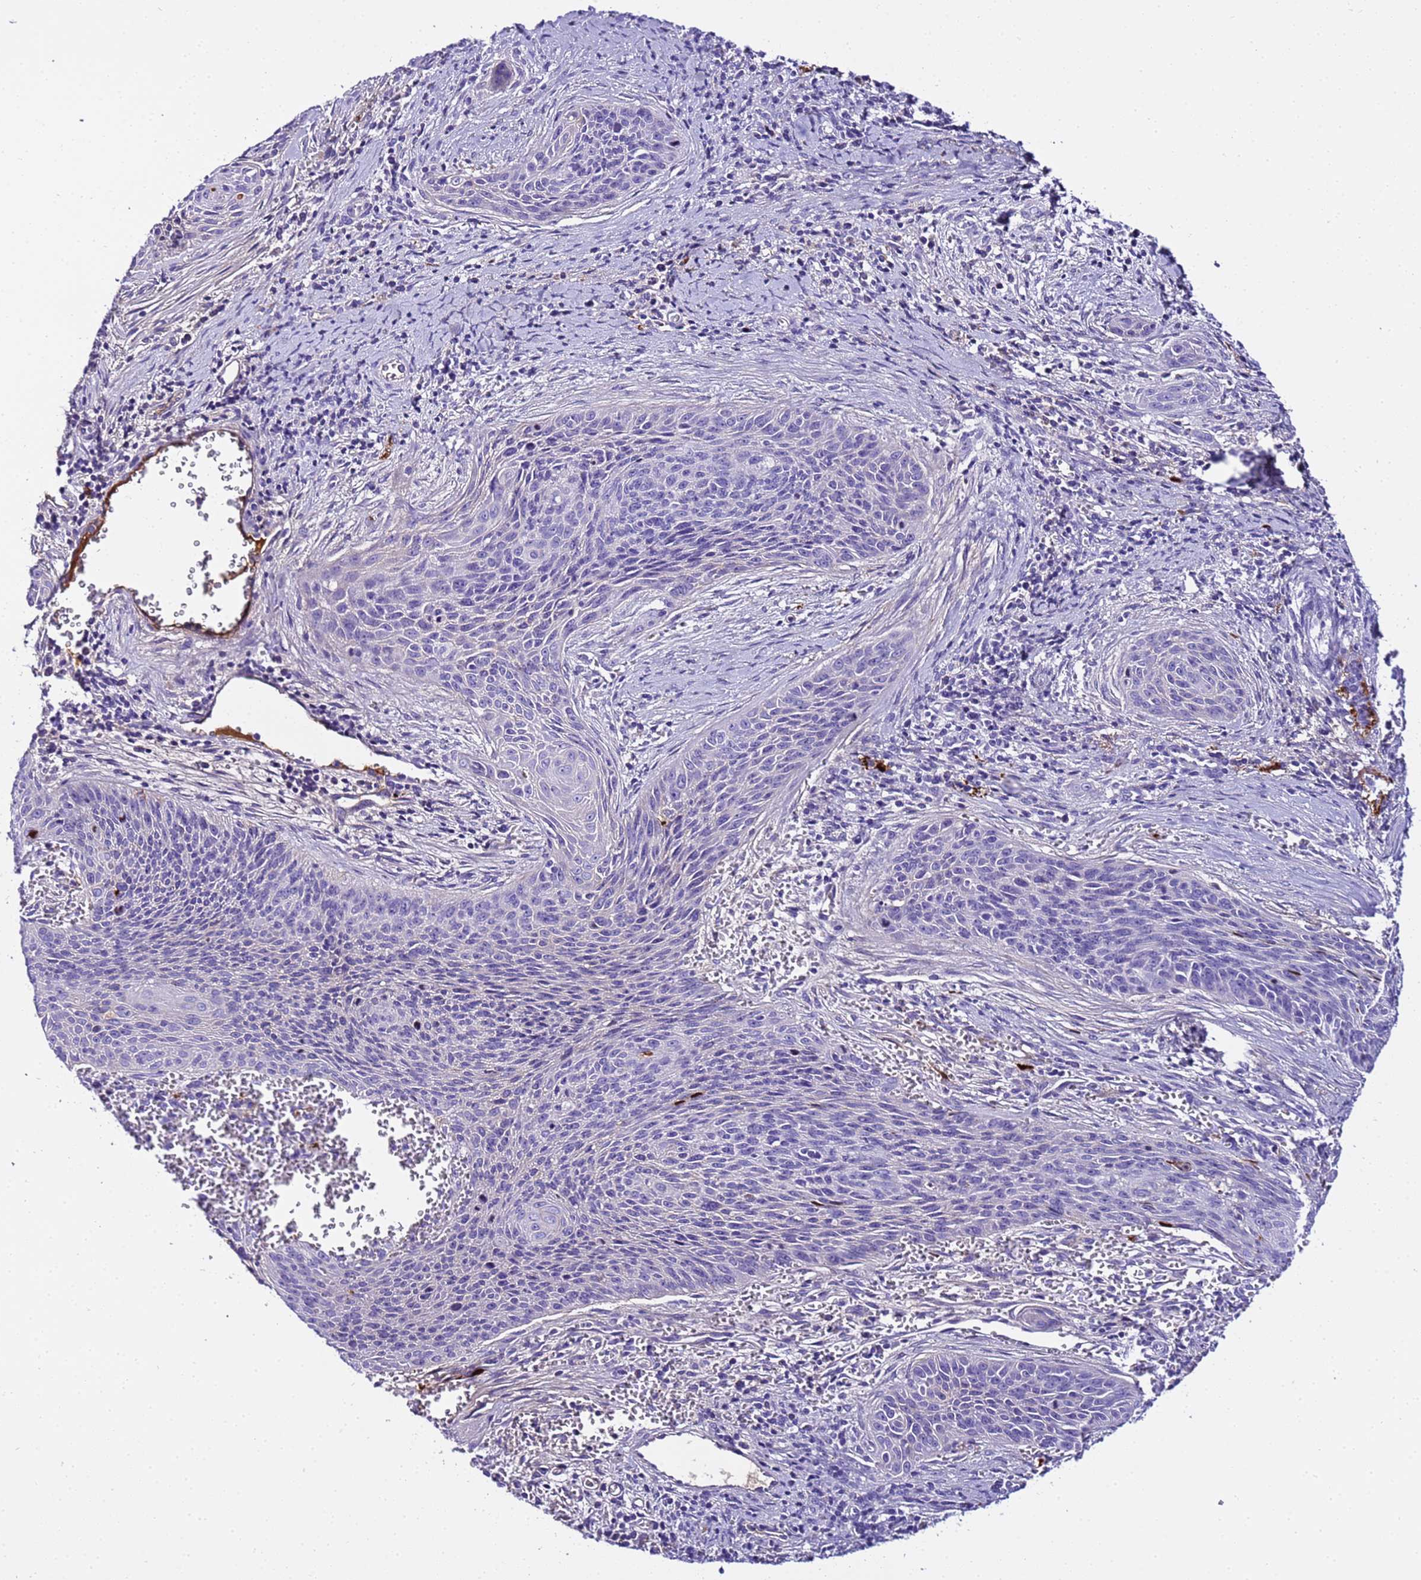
{"staining": {"intensity": "negative", "quantity": "none", "location": "none"}, "tissue": "cervical cancer", "cell_type": "Tumor cells", "image_type": "cancer", "snomed": [{"axis": "morphology", "description": "Squamous cell carcinoma, NOS"}, {"axis": "topography", "description": "Cervix"}], "caption": "Immunohistochemical staining of cervical cancer (squamous cell carcinoma) displays no significant staining in tumor cells. (DAB immunohistochemistry (IHC) visualized using brightfield microscopy, high magnification).", "gene": "CFHR2", "patient": {"sex": "female", "age": 55}}